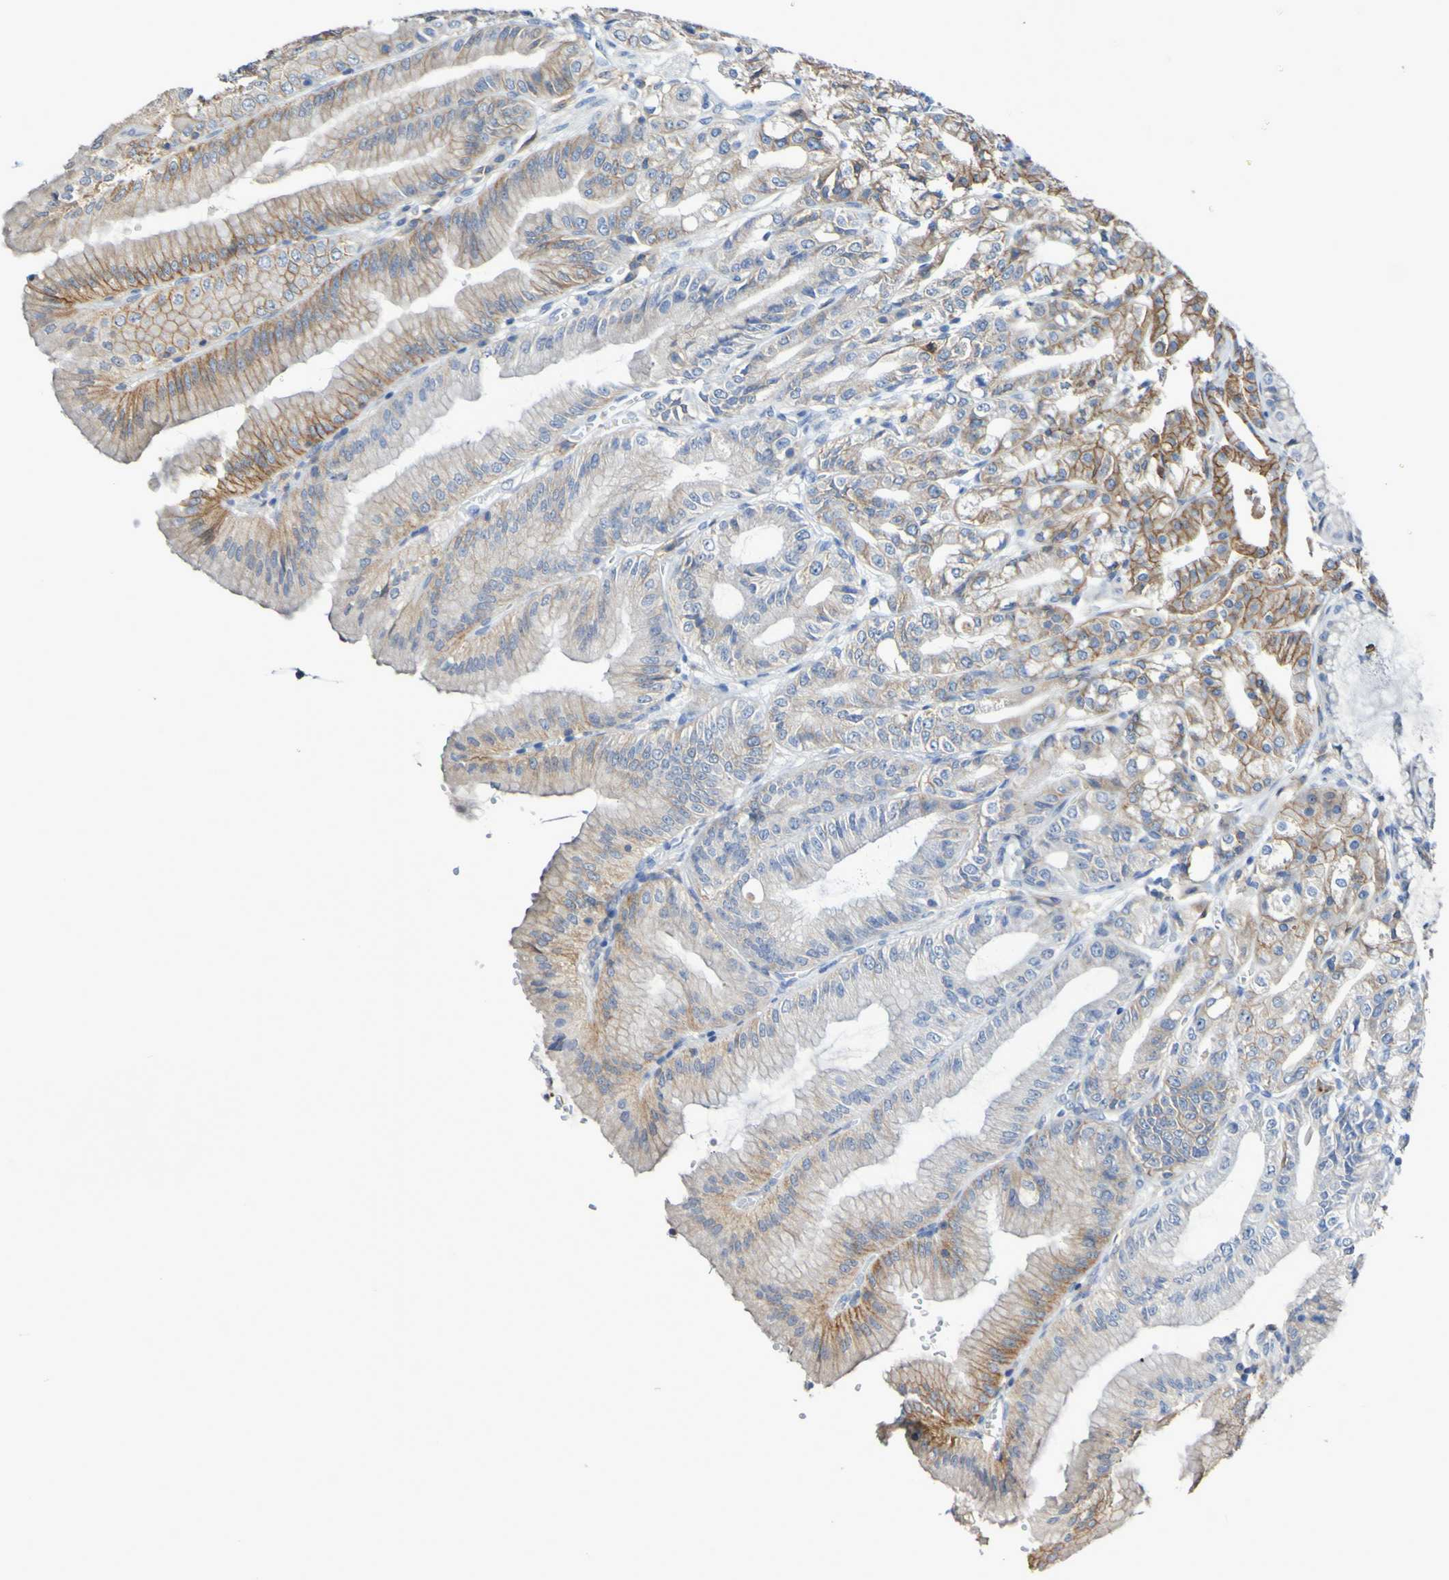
{"staining": {"intensity": "moderate", "quantity": "25%-75%", "location": "cytoplasmic/membranous"}, "tissue": "stomach", "cell_type": "Glandular cells", "image_type": "normal", "snomed": [{"axis": "morphology", "description": "Normal tissue, NOS"}, {"axis": "topography", "description": "Stomach, lower"}], "caption": "Unremarkable stomach displays moderate cytoplasmic/membranous positivity in about 25%-75% of glandular cells.", "gene": "SLC3A2", "patient": {"sex": "male", "age": 71}}